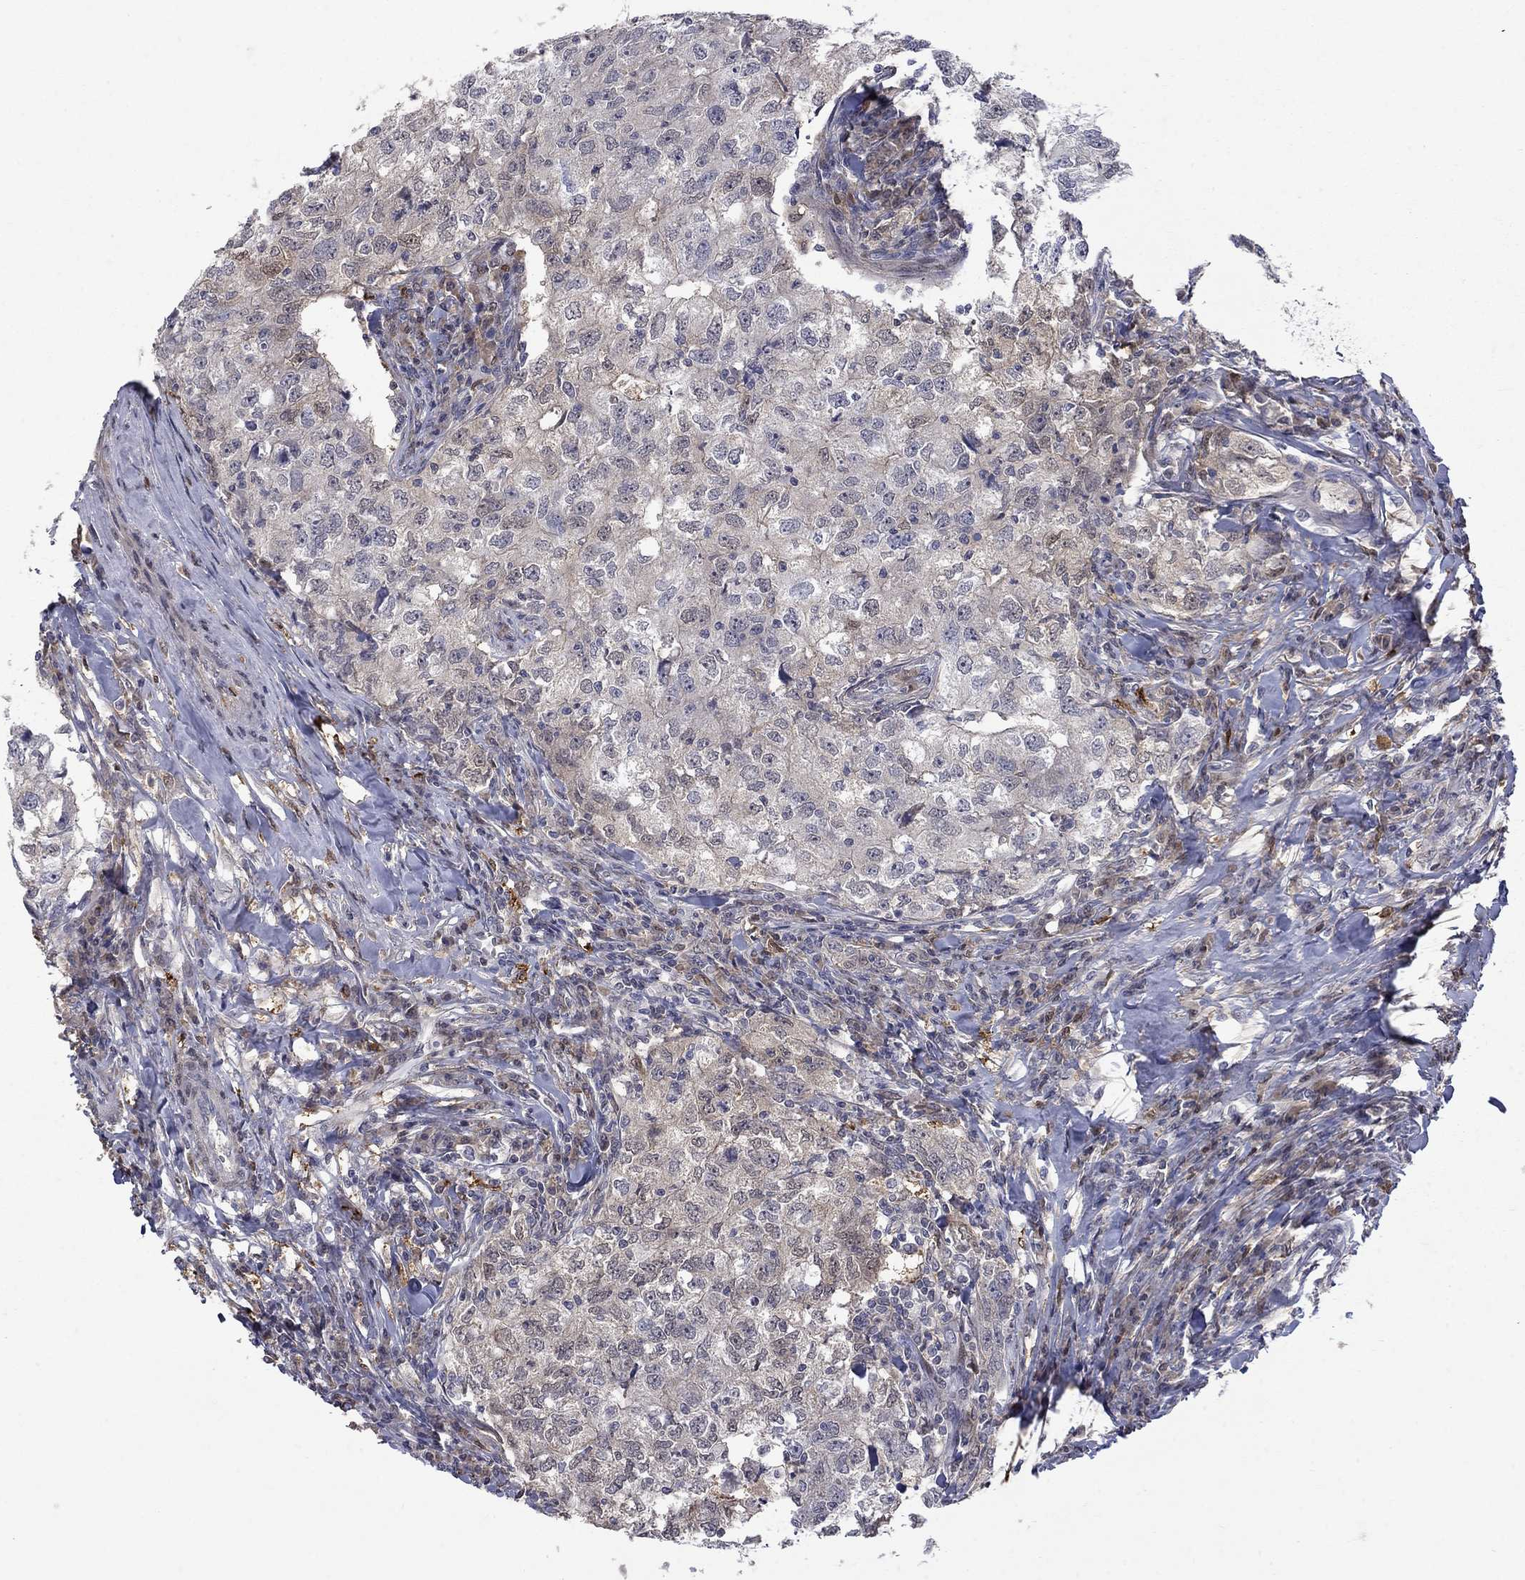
{"staining": {"intensity": "negative", "quantity": "none", "location": "none"}, "tissue": "breast cancer", "cell_type": "Tumor cells", "image_type": "cancer", "snomed": [{"axis": "morphology", "description": "Duct carcinoma"}, {"axis": "topography", "description": "Breast"}], "caption": "Tumor cells are negative for protein expression in human breast cancer.", "gene": "CBR1", "patient": {"sex": "female", "age": 30}}